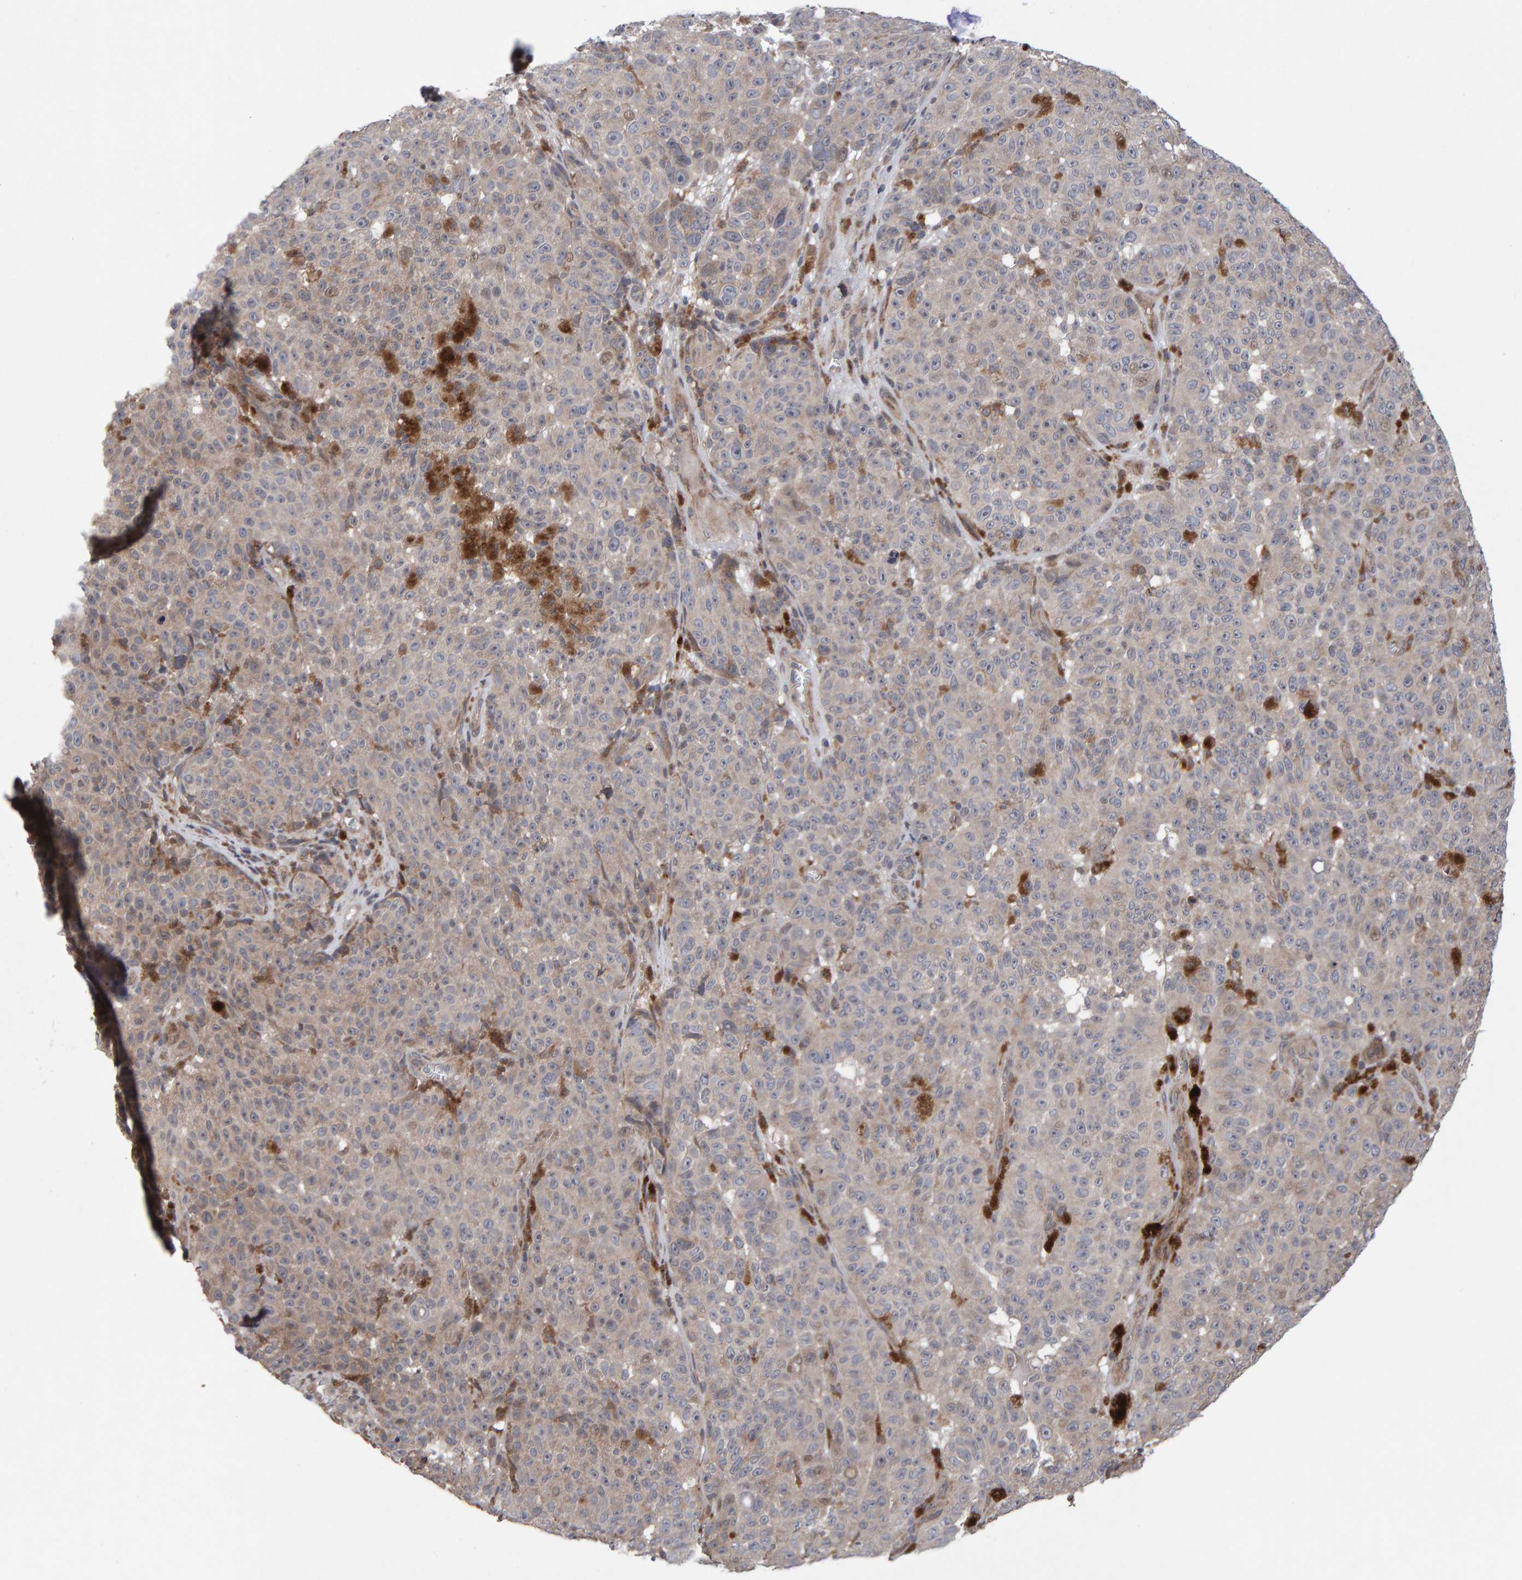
{"staining": {"intensity": "weak", "quantity": "<25%", "location": "cytoplasmic/membranous"}, "tissue": "melanoma", "cell_type": "Tumor cells", "image_type": "cancer", "snomed": [{"axis": "morphology", "description": "Malignant melanoma, NOS"}, {"axis": "topography", "description": "Skin"}], "caption": "DAB (3,3'-diaminobenzidine) immunohistochemical staining of human melanoma reveals no significant expression in tumor cells.", "gene": "PECR", "patient": {"sex": "female", "age": 82}}